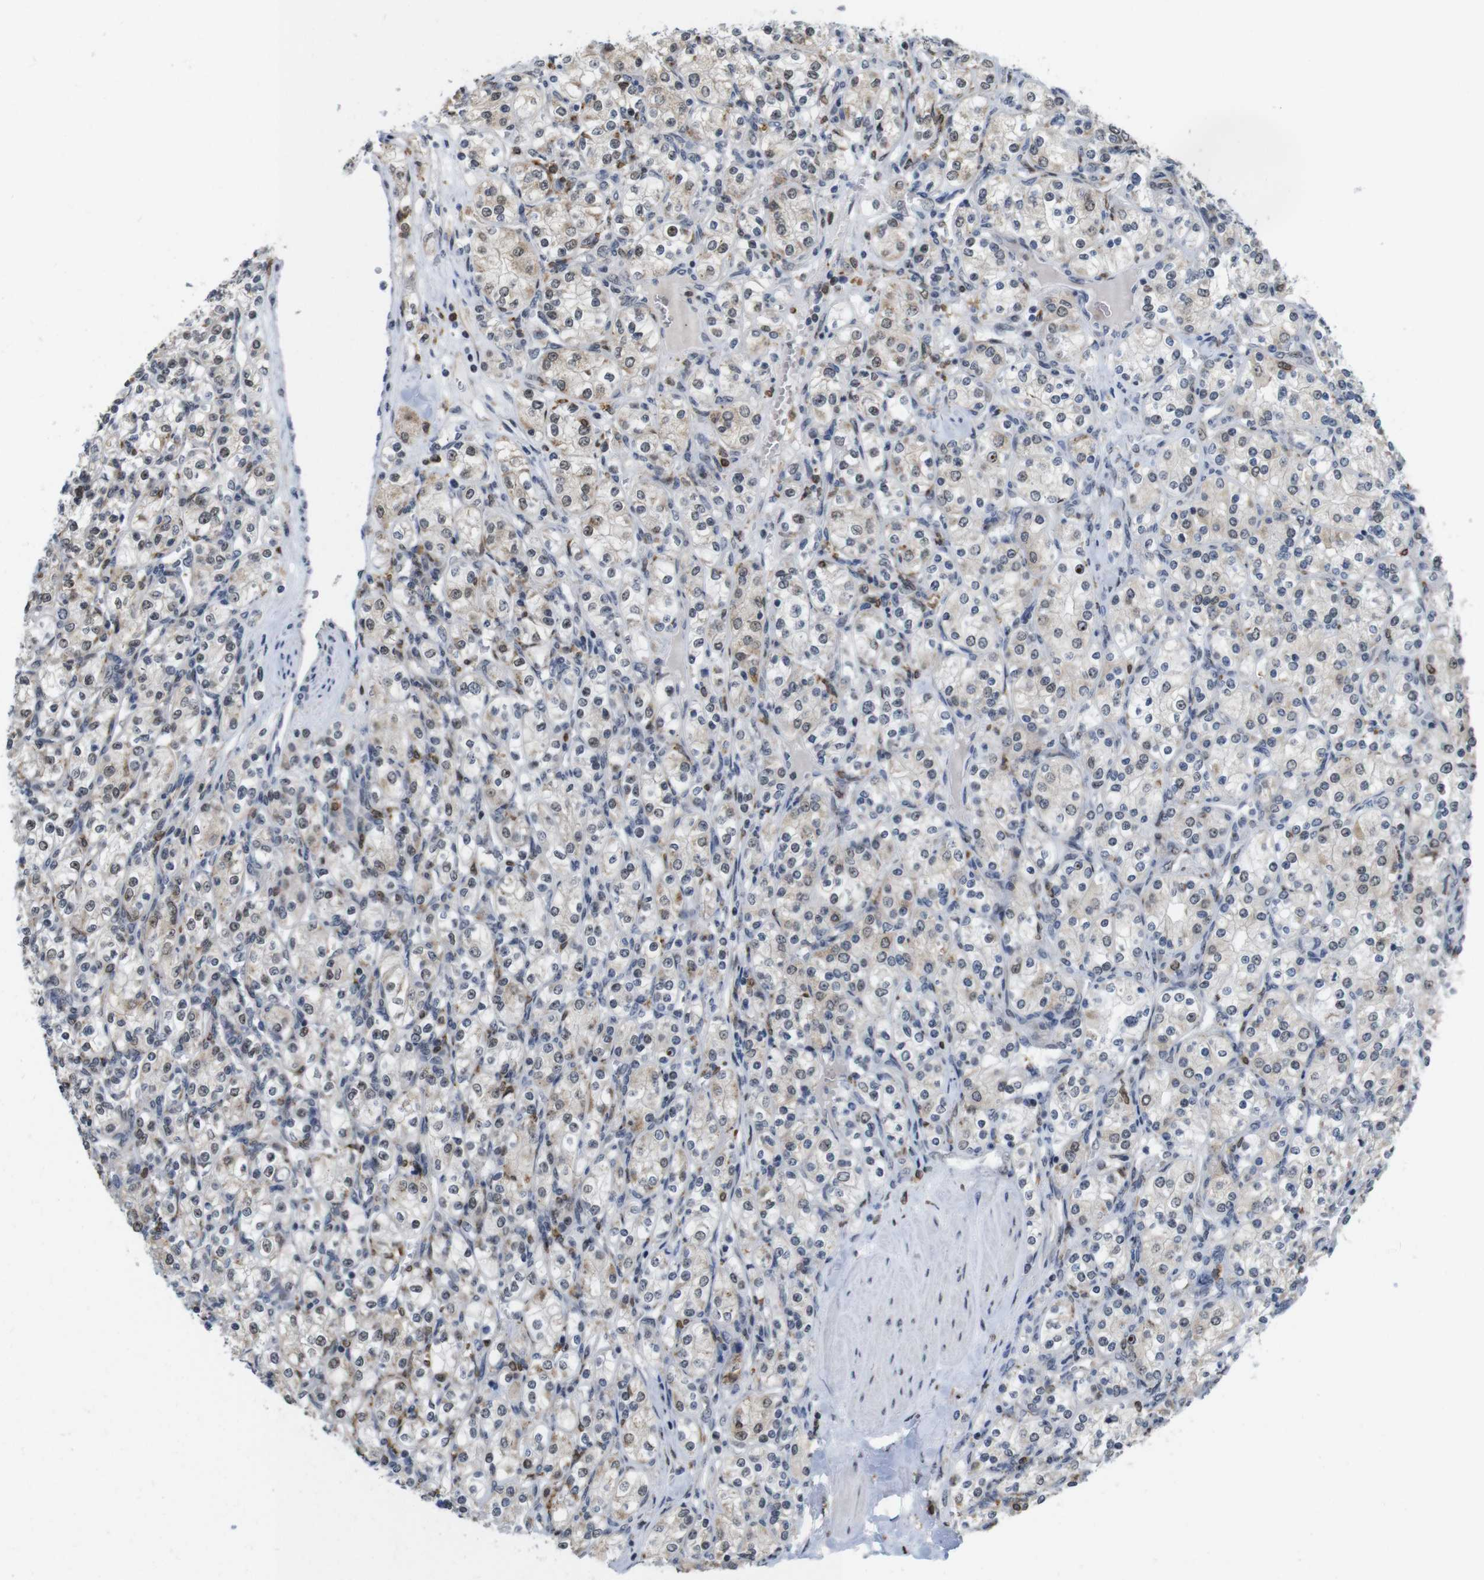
{"staining": {"intensity": "weak", "quantity": ">75%", "location": "cytoplasmic/membranous,nuclear"}, "tissue": "renal cancer", "cell_type": "Tumor cells", "image_type": "cancer", "snomed": [{"axis": "morphology", "description": "Adenocarcinoma, NOS"}, {"axis": "topography", "description": "Kidney"}], "caption": "IHC (DAB) staining of human renal cancer exhibits weak cytoplasmic/membranous and nuclear protein expression in about >75% of tumor cells. (IHC, brightfield microscopy, high magnification).", "gene": "PNMA8A", "patient": {"sex": "male", "age": 77}}